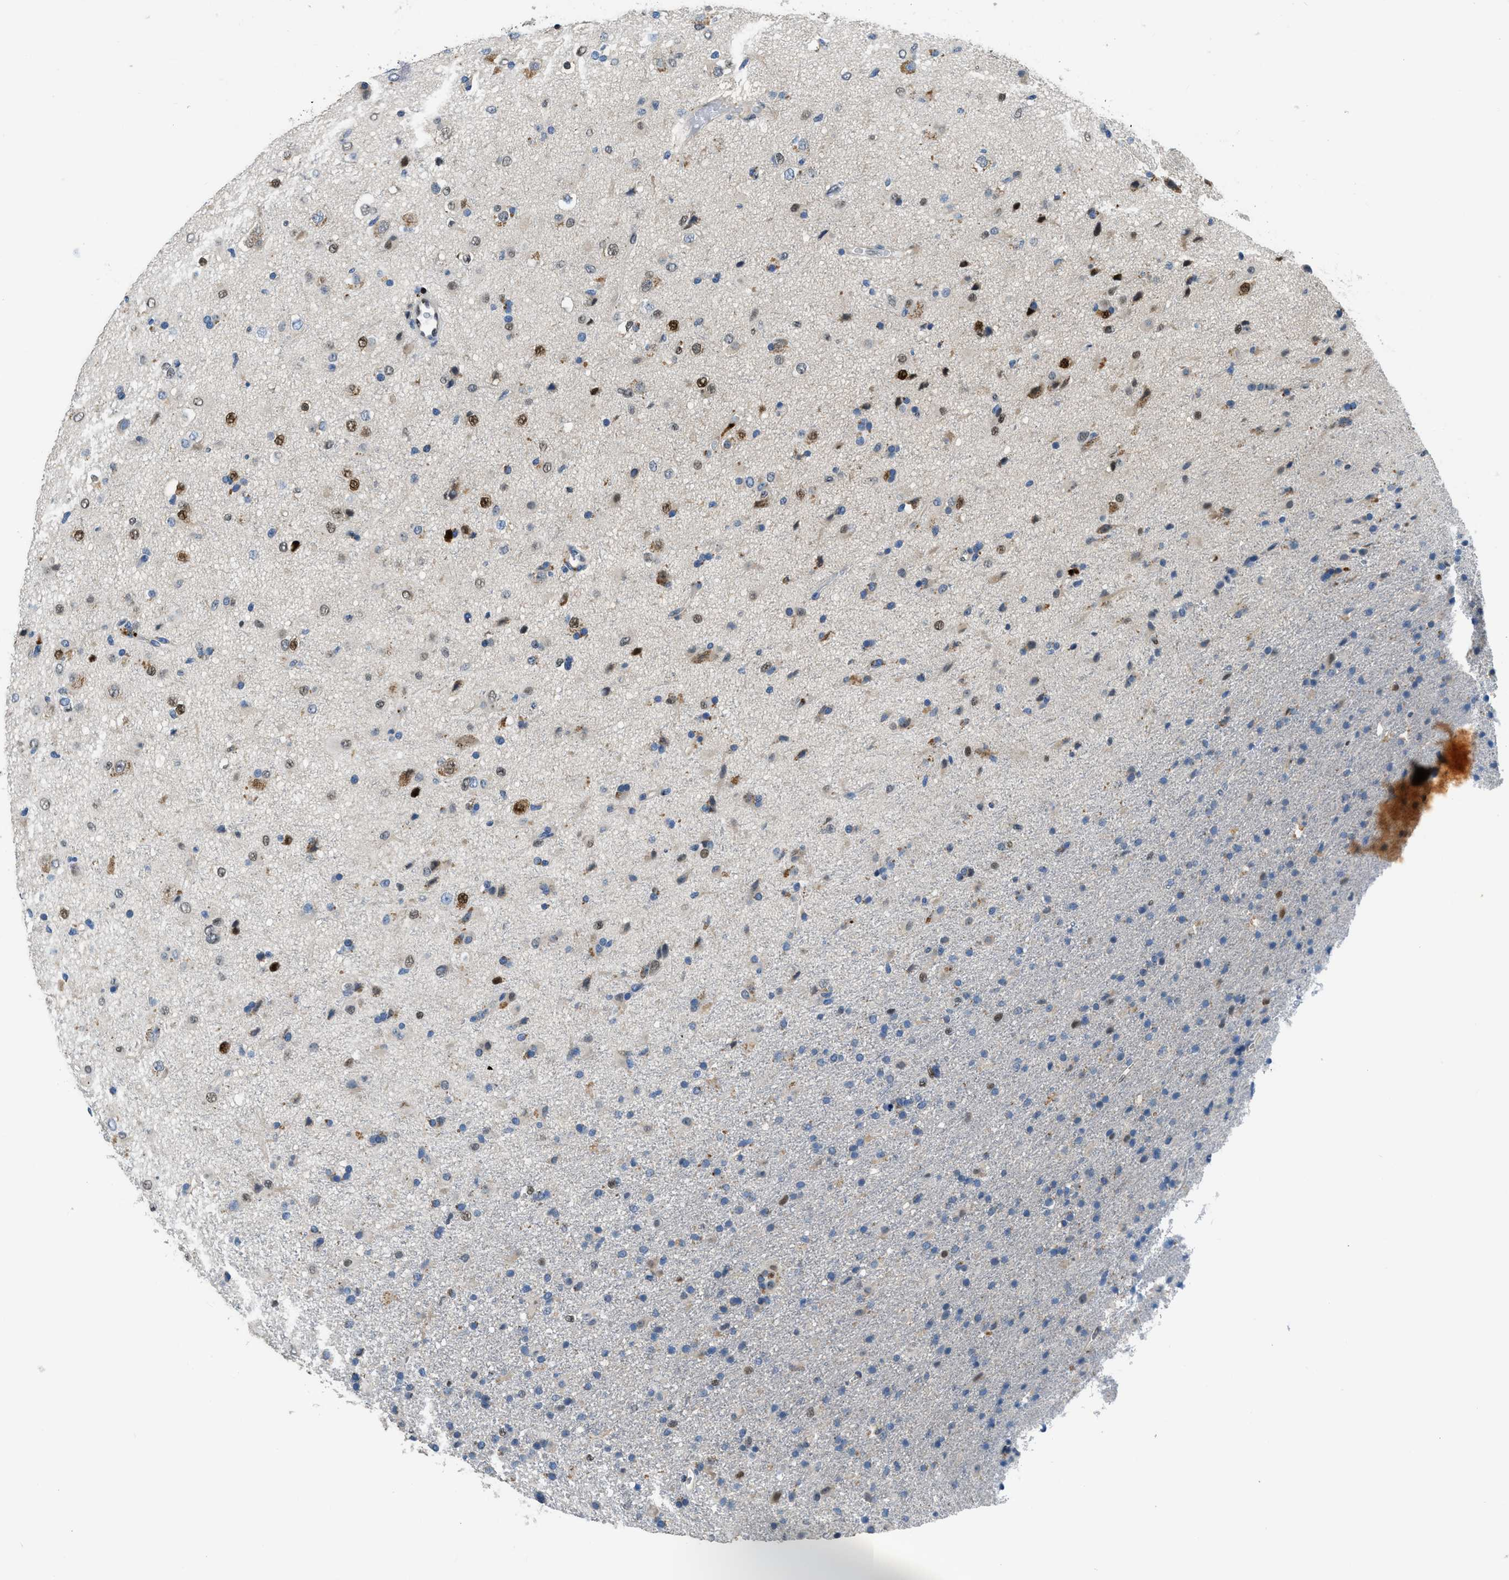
{"staining": {"intensity": "moderate", "quantity": "25%-75%", "location": "cytoplasmic/membranous,nuclear"}, "tissue": "glioma", "cell_type": "Tumor cells", "image_type": "cancer", "snomed": [{"axis": "morphology", "description": "Glioma, malignant, Low grade"}, {"axis": "topography", "description": "Brain"}], "caption": "This is a histology image of immunohistochemistry staining of low-grade glioma (malignant), which shows moderate expression in the cytoplasmic/membranous and nuclear of tumor cells.", "gene": "TOX", "patient": {"sex": "male", "age": 65}}